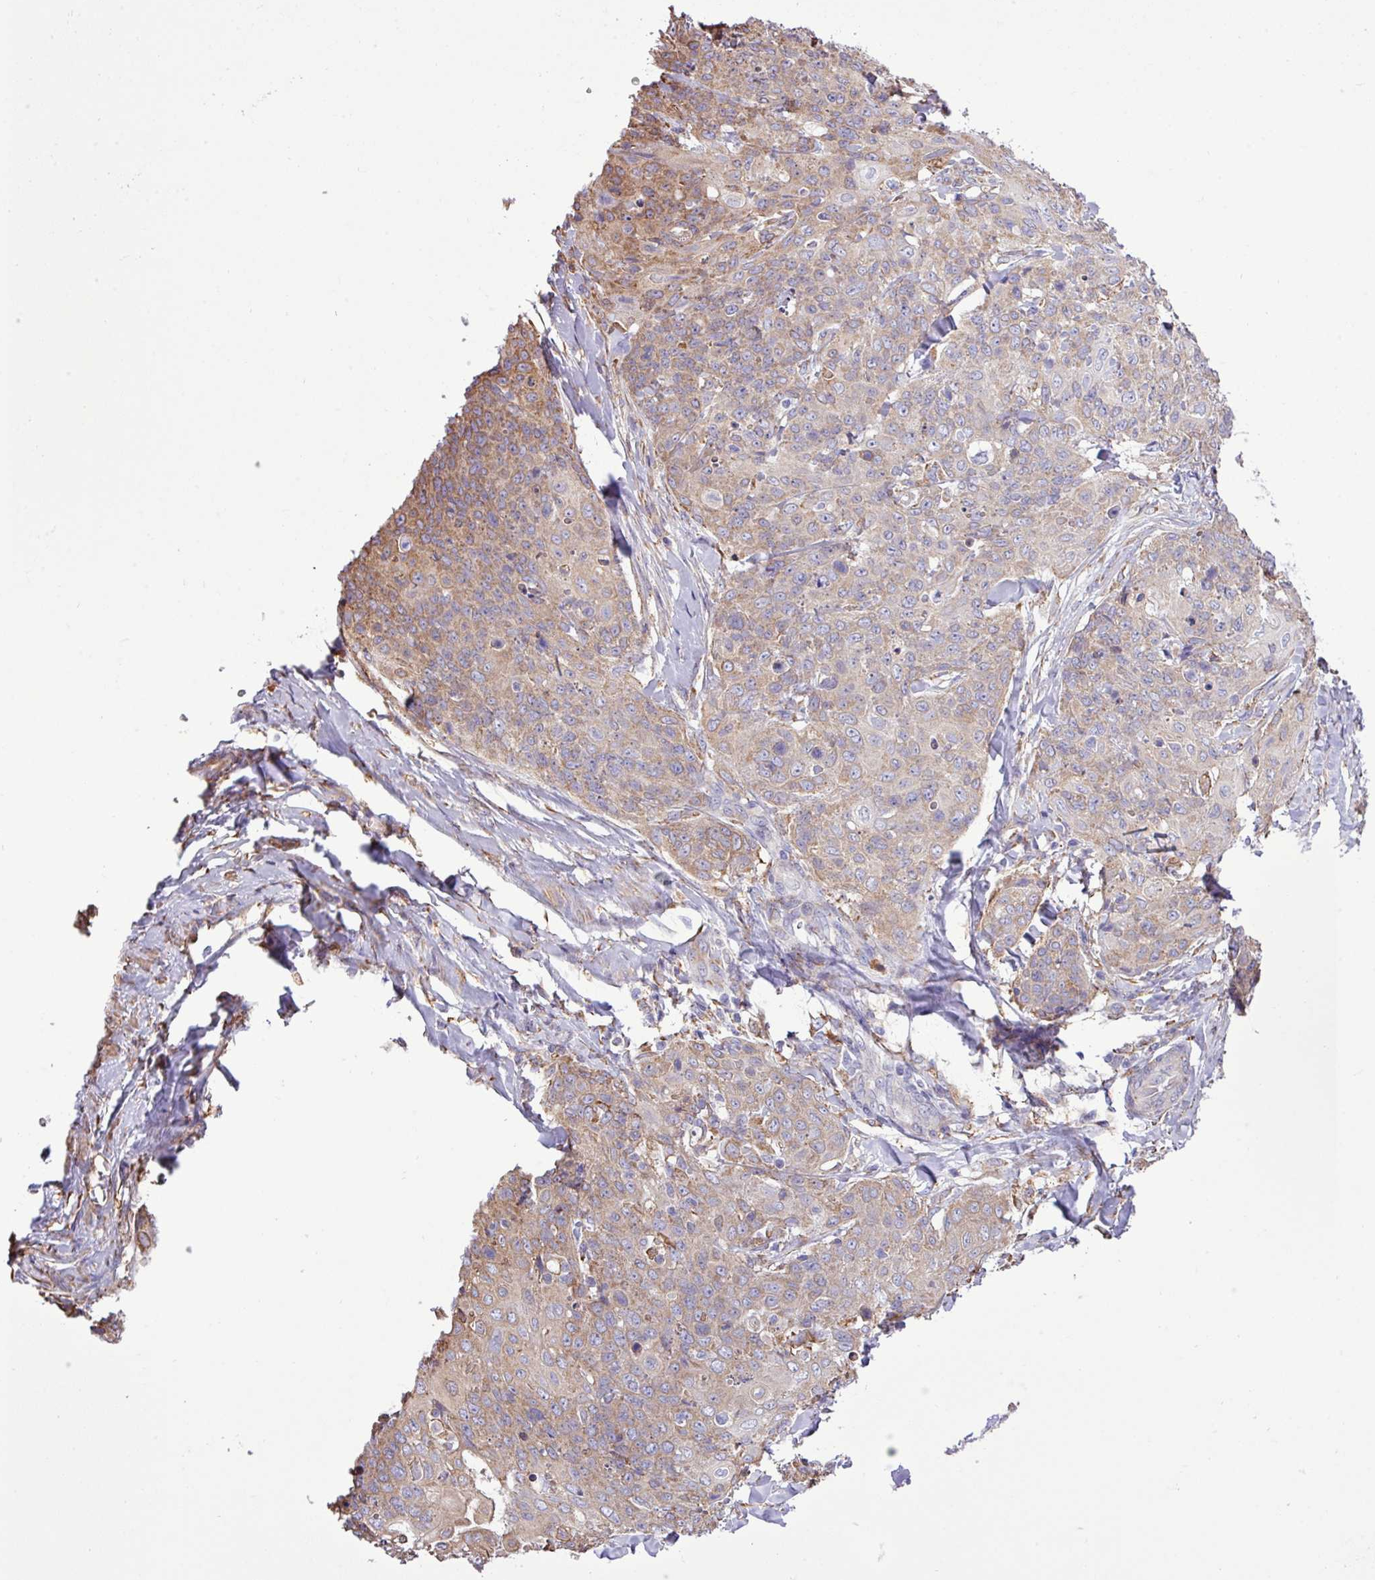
{"staining": {"intensity": "weak", "quantity": "<25%", "location": "cytoplasmic/membranous"}, "tissue": "skin cancer", "cell_type": "Tumor cells", "image_type": "cancer", "snomed": [{"axis": "morphology", "description": "Squamous cell carcinoma, NOS"}, {"axis": "topography", "description": "Skin"}, {"axis": "topography", "description": "Vulva"}], "caption": "Tumor cells show no significant protein expression in skin squamous cell carcinoma.", "gene": "ZSCAN5A", "patient": {"sex": "female", "age": 85}}